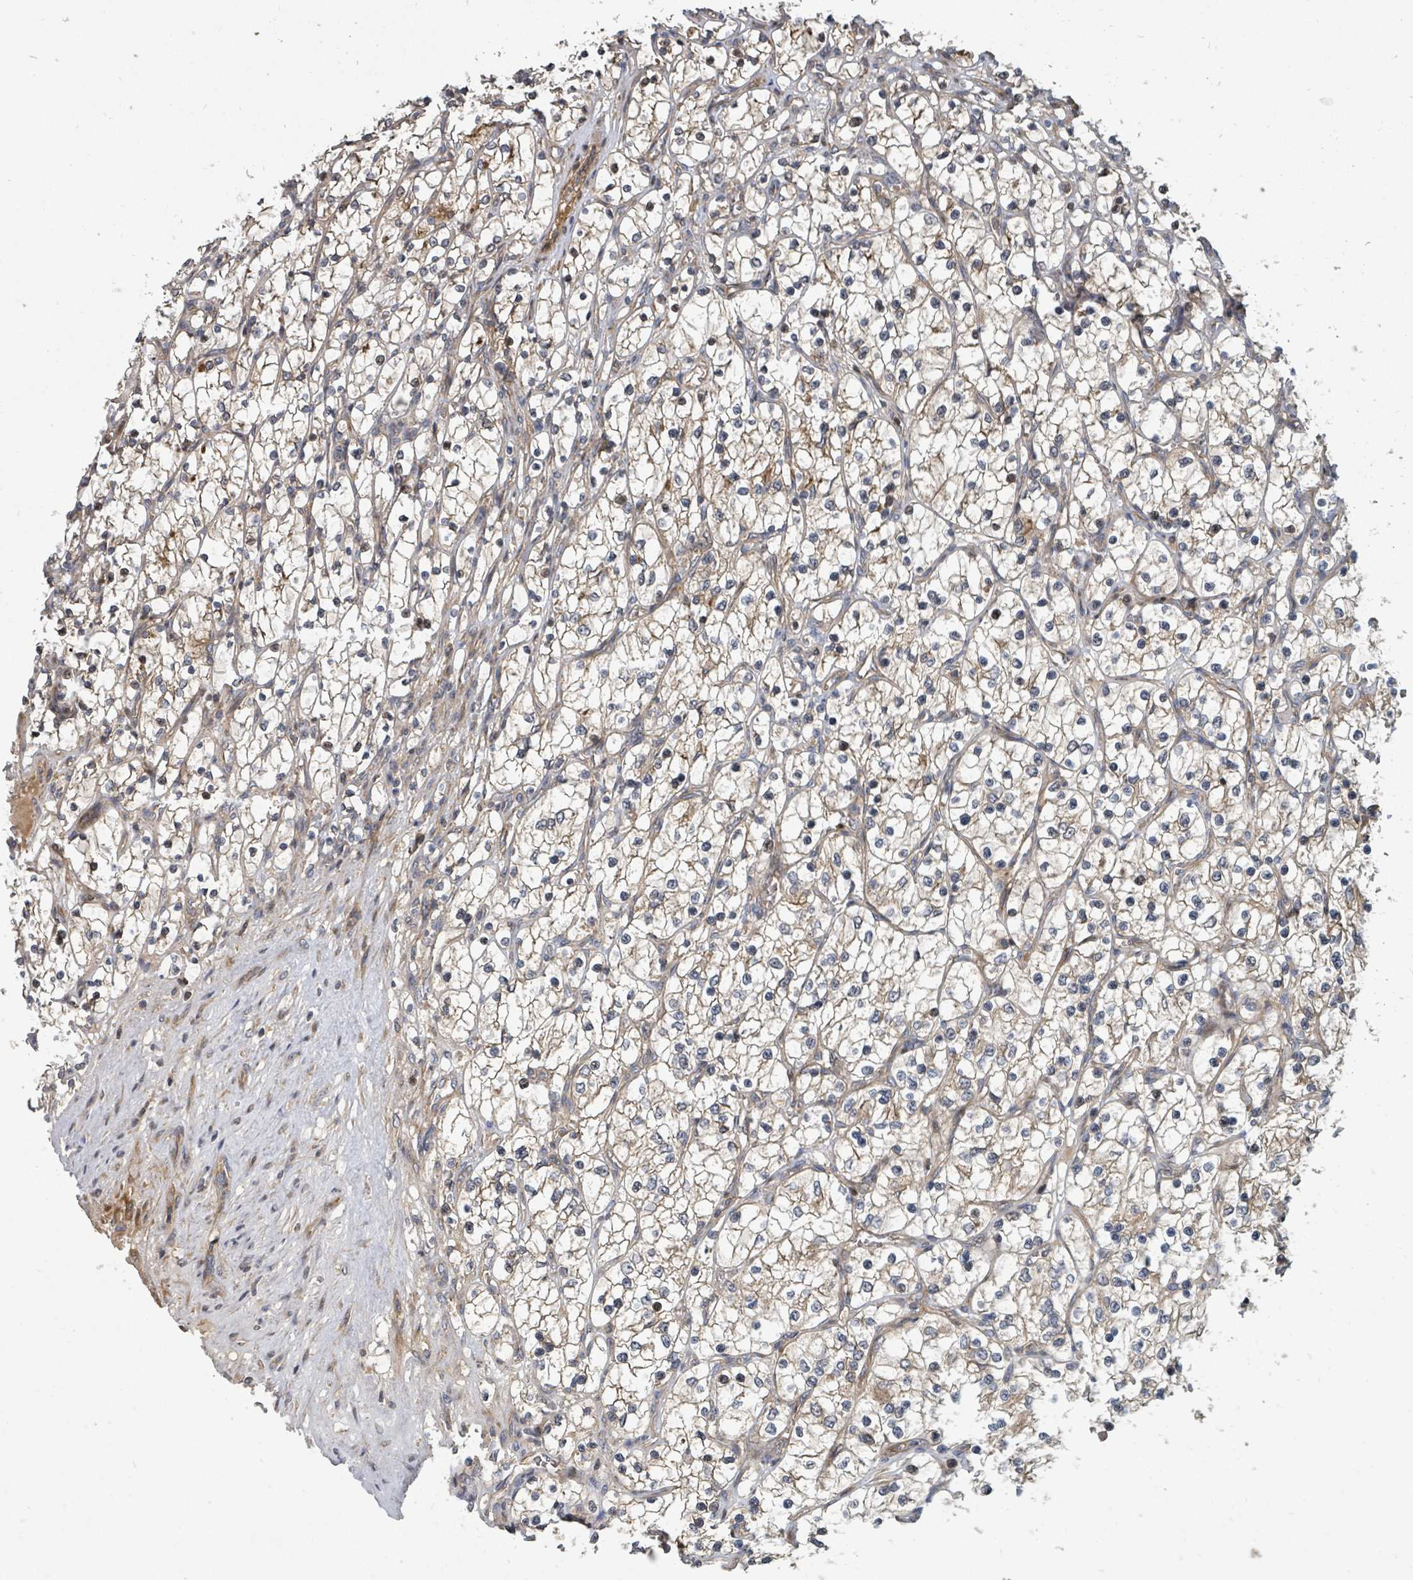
{"staining": {"intensity": "moderate", "quantity": "25%-75%", "location": "cytoplasmic/membranous"}, "tissue": "renal cancer", "cell_type": "Tumor cells", "image_type": "cancer", "snomed": [{"axis": "morphology", "description": "Adenocarcinoma, NOS"}, {"axis": "topography", "description": "Kidney"}], "caption": "Adenocarcinoma (renal) stained with a protein marker exhibits moderate staining in tumor cells.", "gene": "DPM1", "patient": {"sex": "female", "age": 69}}